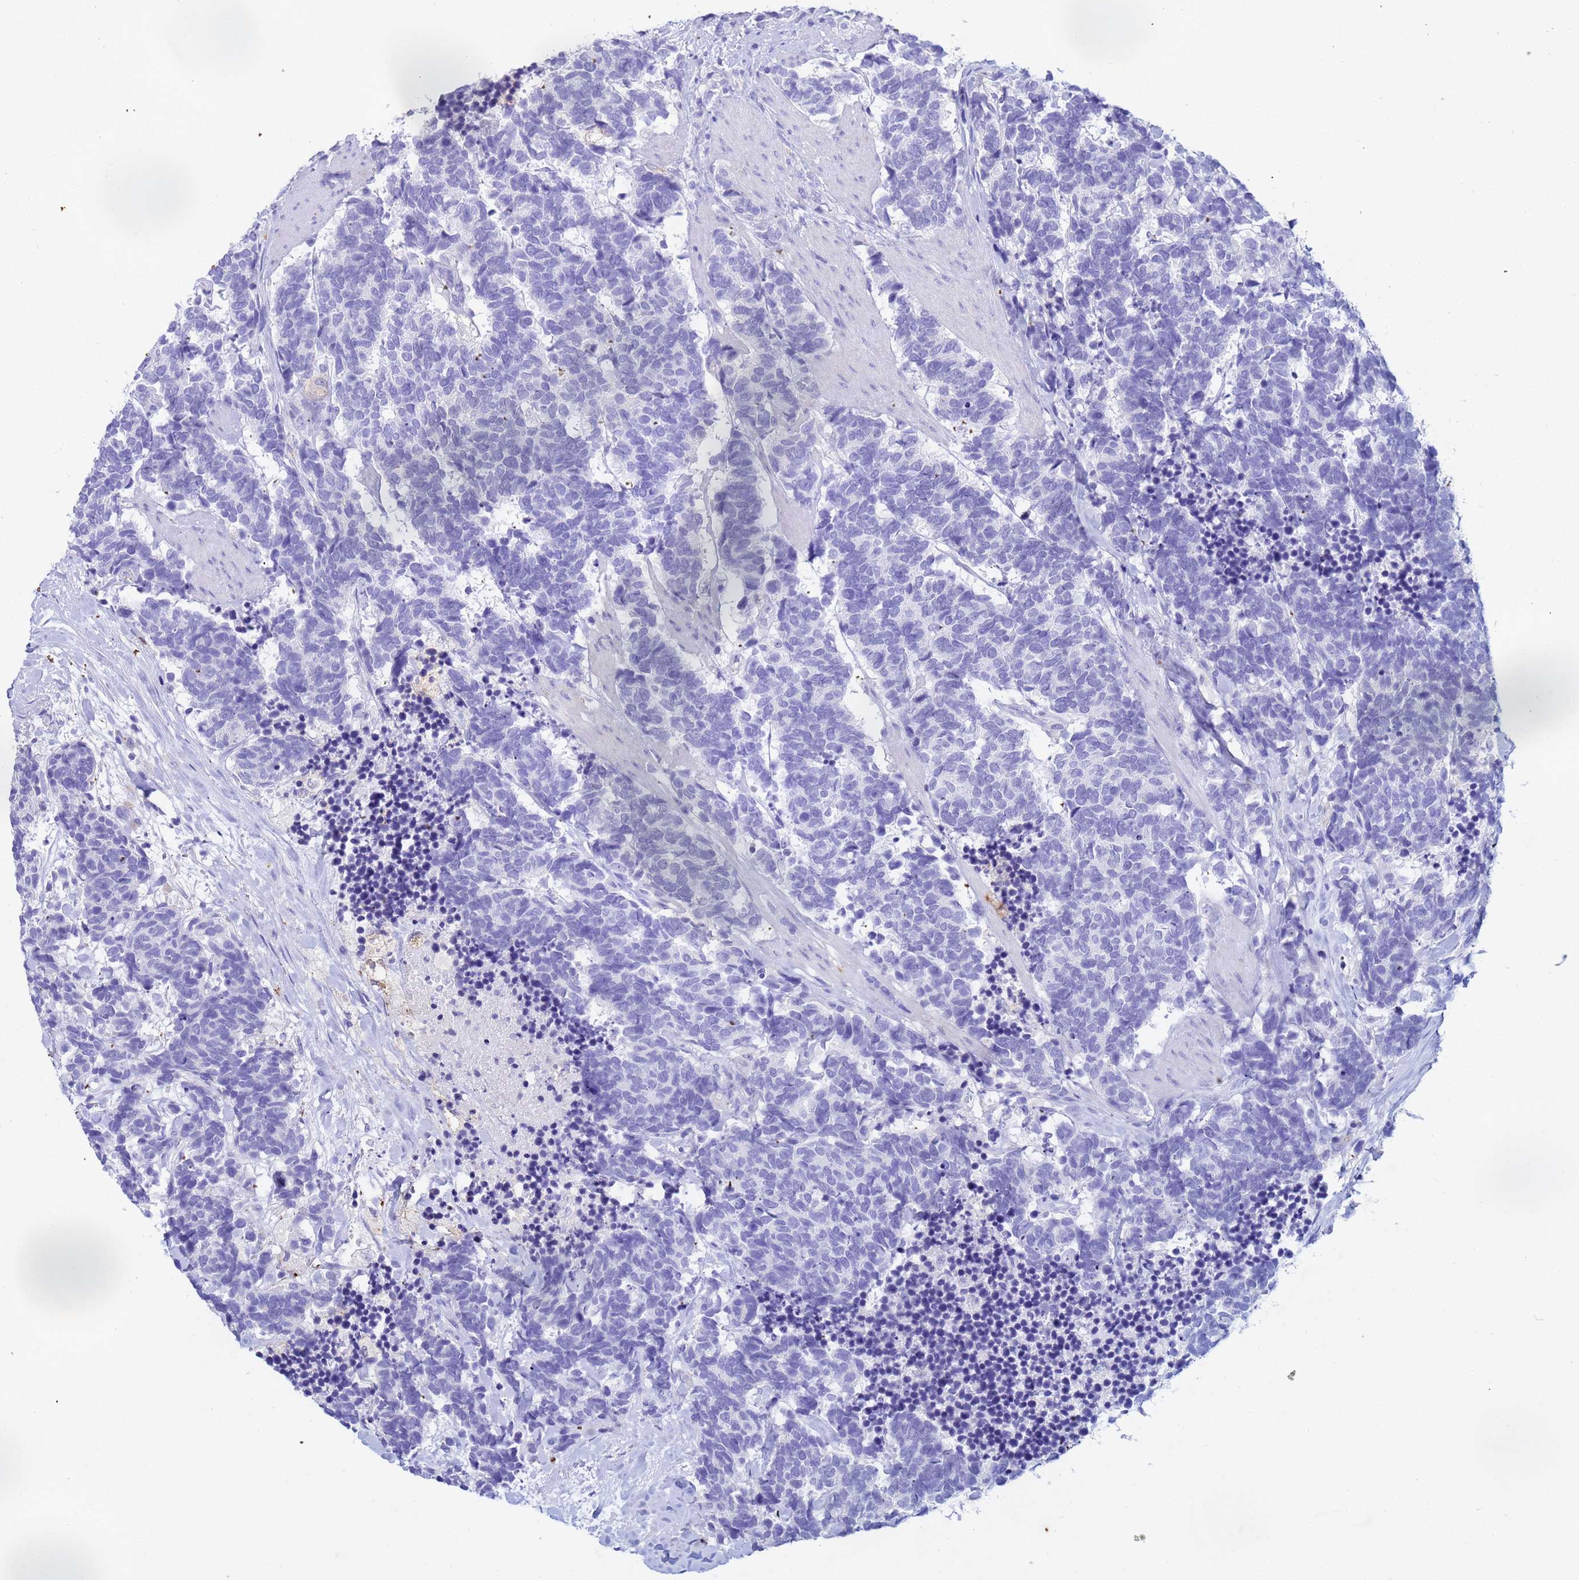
{"staining": {"intensity": "negative", "quantity": "none", "location": "none"}, "tissue": "carcinoid", "cell_type": "Tumor cells", "image_type": "cancer", "snomed": [{"axis": "morphology", "description": "Carcinoma, NOS"}, {"axis": "morphology", "description": "Carcinoid, malignant, NOS"}, {"axis": "topography", "description": "Prostate"}], "caption": "IHC of human carcinoid reveals no positivity in tumor cells.", "gene": "CSTB", "patient": {"sex": "male", "age": 57}}